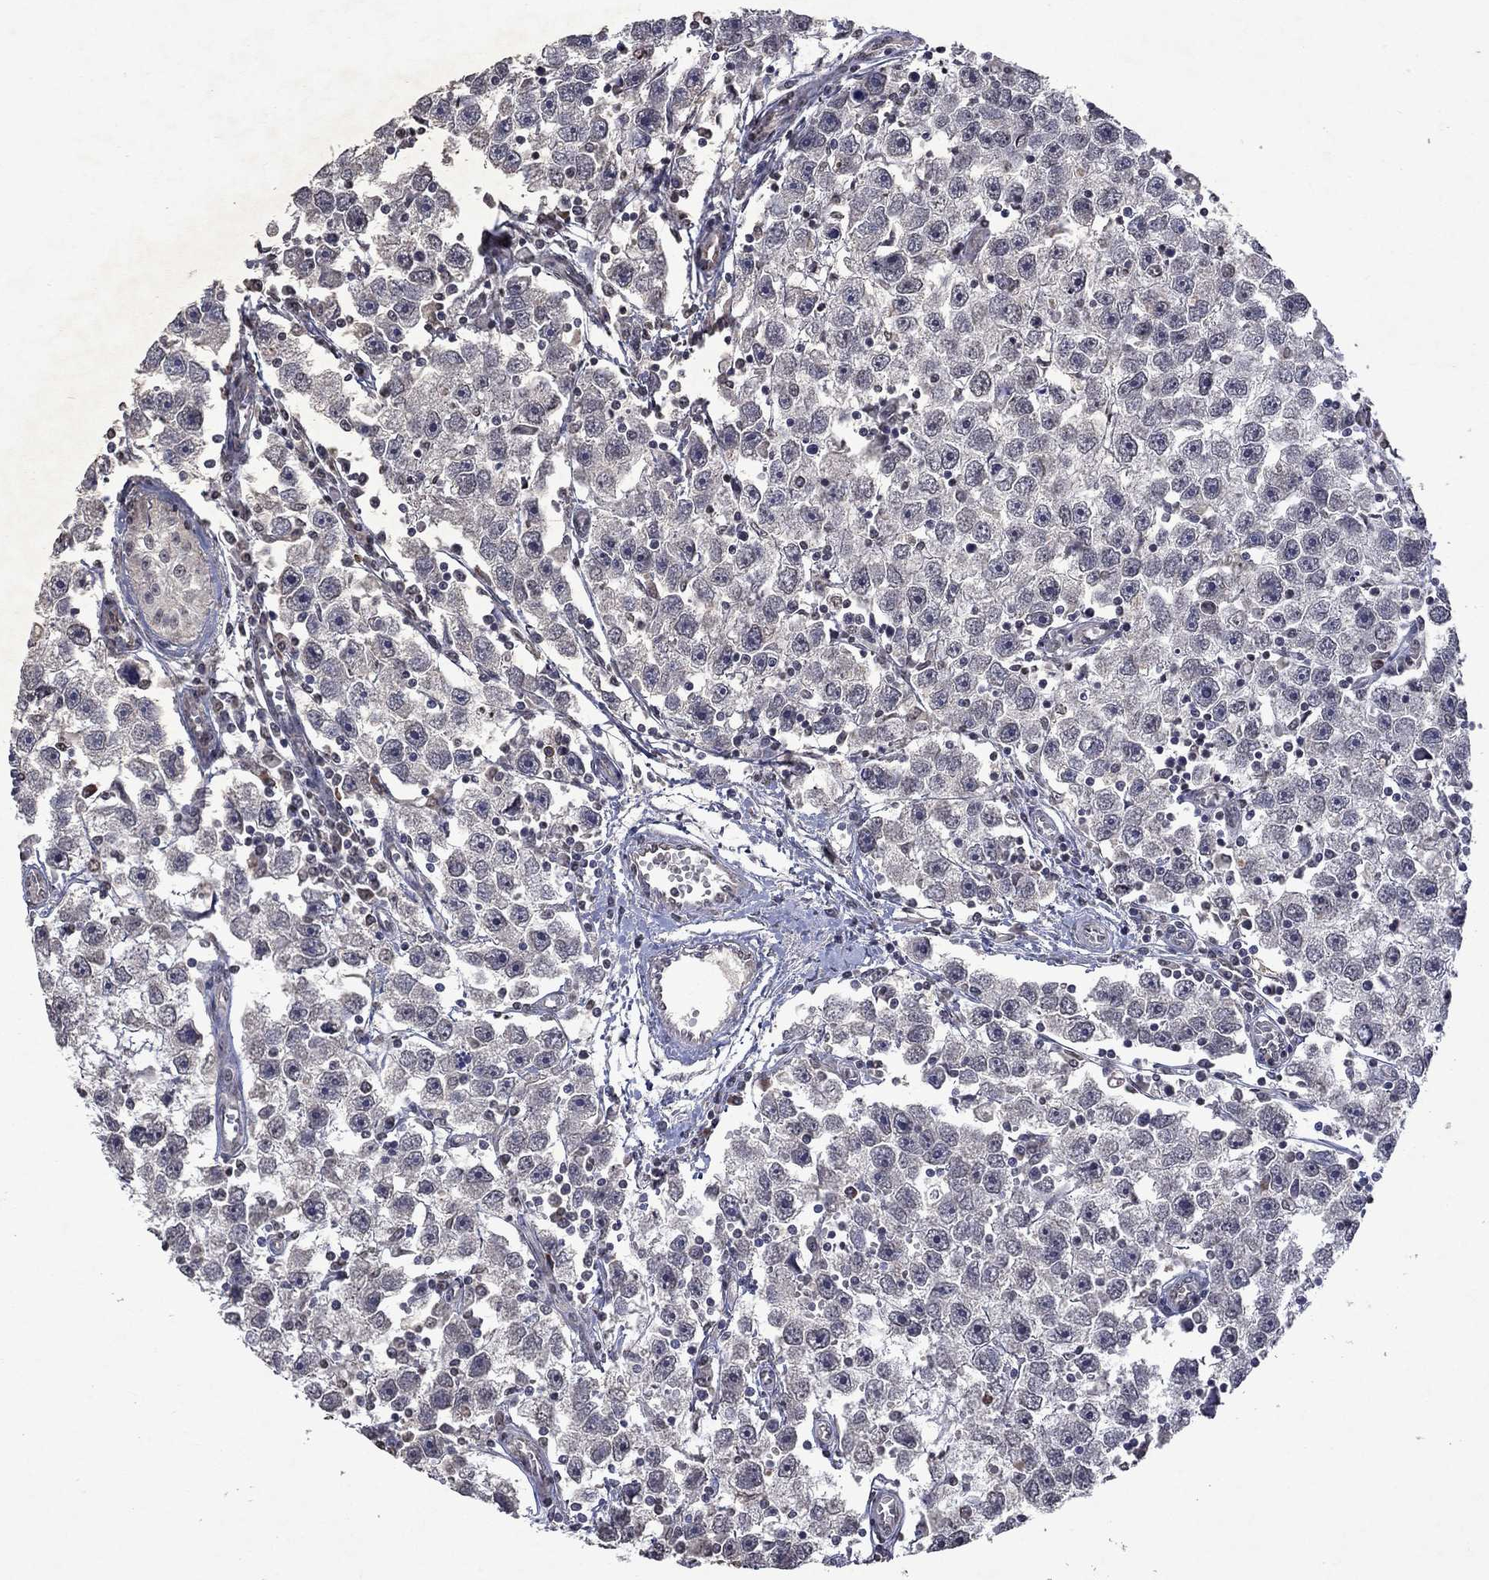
{"staining": {"intensity": "negative", "quantity": "none", "location": "none"}, "tissue": "testis cancer", "cell_type": "Tumor cells", "image_type": "cancer", "snomed": [{"axis": "morphology", "description": "Seminoma, NOS"}, {"axis": "topography", "description": "Testis"}], "caption": "IHC image of neoplastic tissue: human seminoma (testis) stained with DAB (3,3'-diaminobenzidine) reveals no significant protein expression in tumor cells.", "gene": "TTC38", "patient": {"sex": "male", "age": 30}}